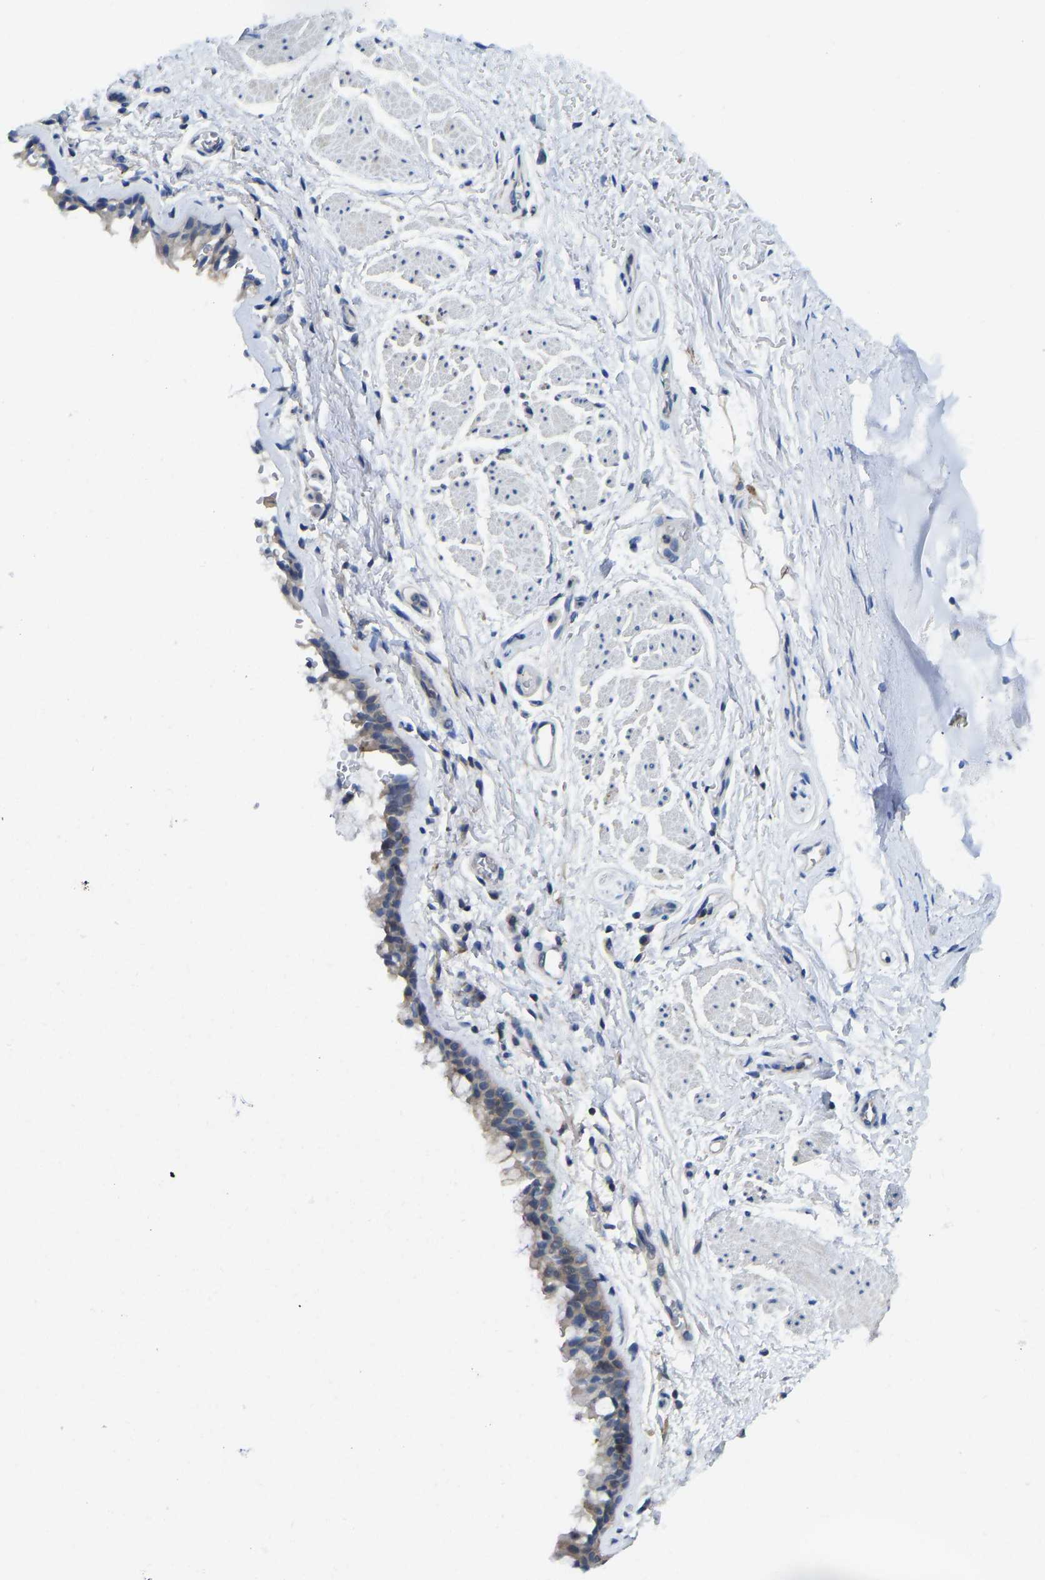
{"staining": {"intensity": "weak", "quantity": "25%-75%", "location": "cytoplasmic/membranous"}, "tissue": "bronchus", "cell_type": "Respiratory epithelial cells", "image_type": "normal", "snomed": [{"axis": "morphology", "description": "Normal tissue, NOS"}, {"axis": "topography", "description": "Cartilage tissue"}, {"axis": "topography", "description": "Bronchus"}], "caption": "Immunohistochemistry (IHC) staining of normal bronchus, which reveals low levels of weak cytoplasmic/membranous positivity in about 25%-75% of respiratory epithelial cells indicating weak cytoplasmic/membranous protein positivity. The staining was performed using DAB (brown) for protein detection and nuclei were counterstained in hematoxylin (blue).", "gene": "NDRG3", "patient": {"sex": "female", "age": 53}}